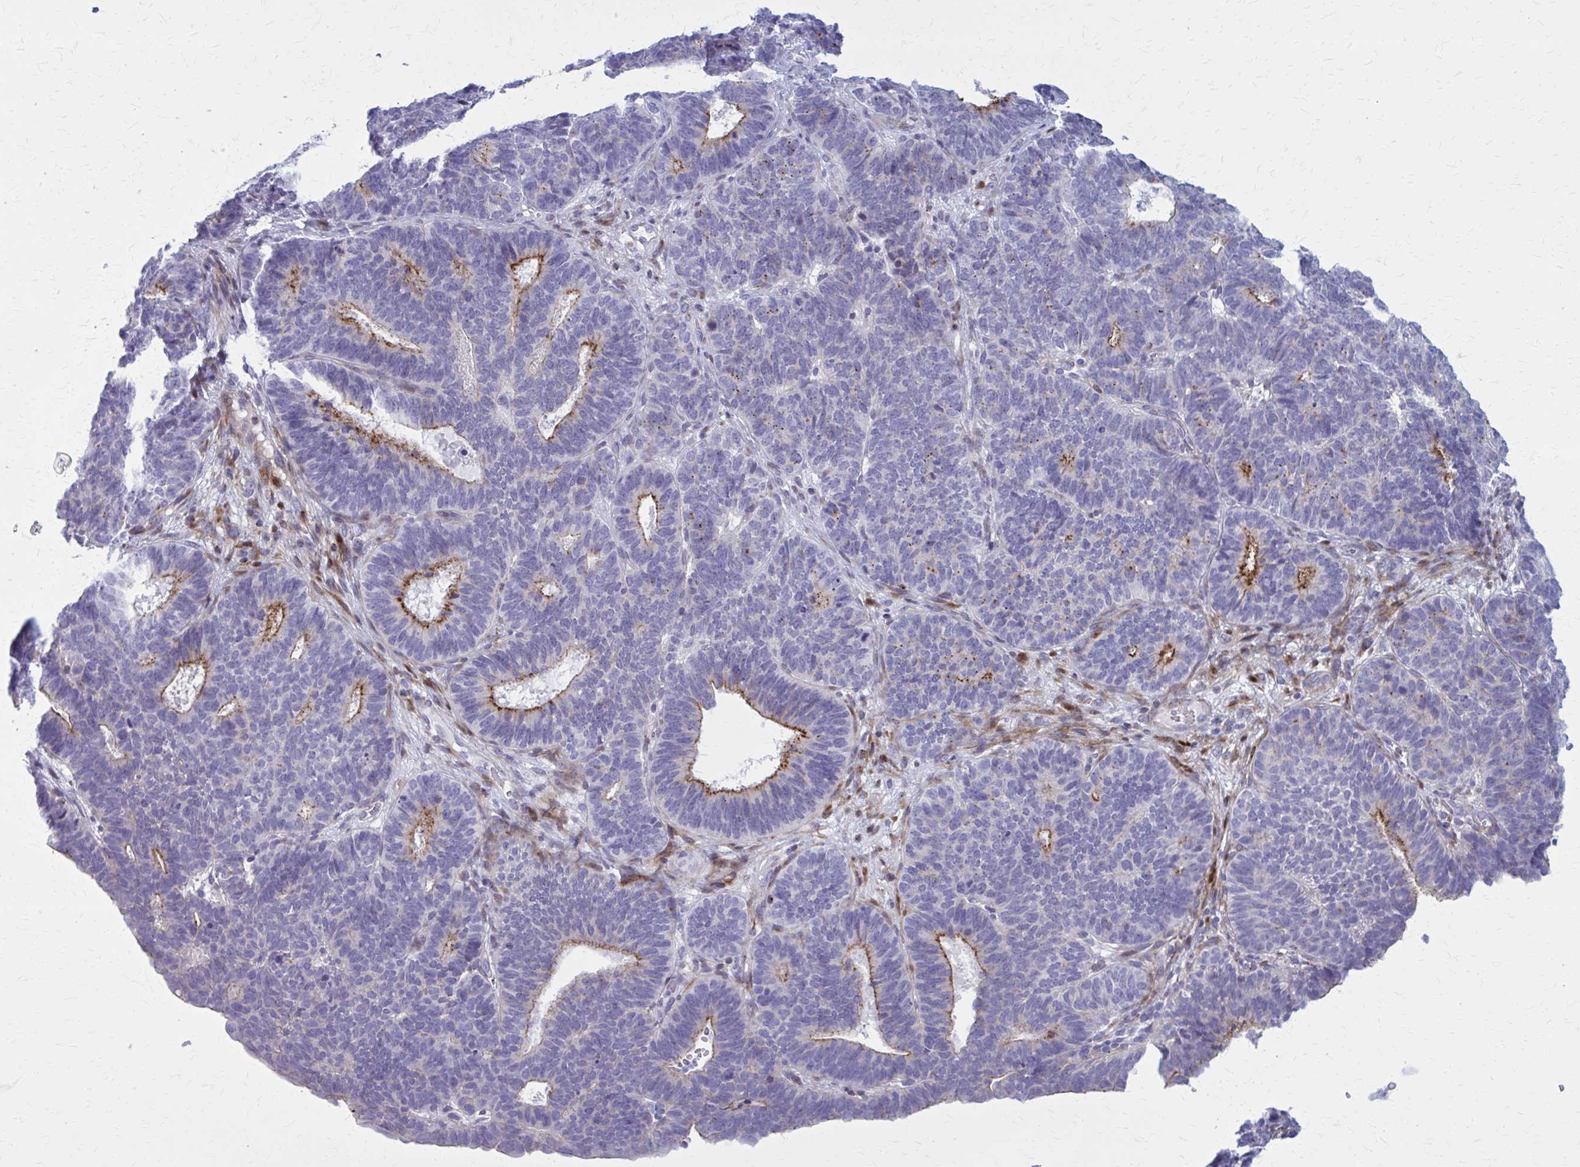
{"staining": {"intensity": "moderate", "quantity": "<25%", "location": "cytoplasmic/membranous"}, "tissue": "endometrial cancer", "cell_type": "Tumor cells", "image_type": "cancer", "snomed": [{"axis": "morphology", "description": "Adenocarcinoma, NOS"}, {"axis": "topography", "description": "Endometrium"}], "caption": "The histopathology image reveals a brown stain indicating the presence of a protein in the cytoplasmic/membranous of tumor cells in endometrial cancer.", "gene": "PEDS1", "patient": {"sex": "female", "age": 70}}